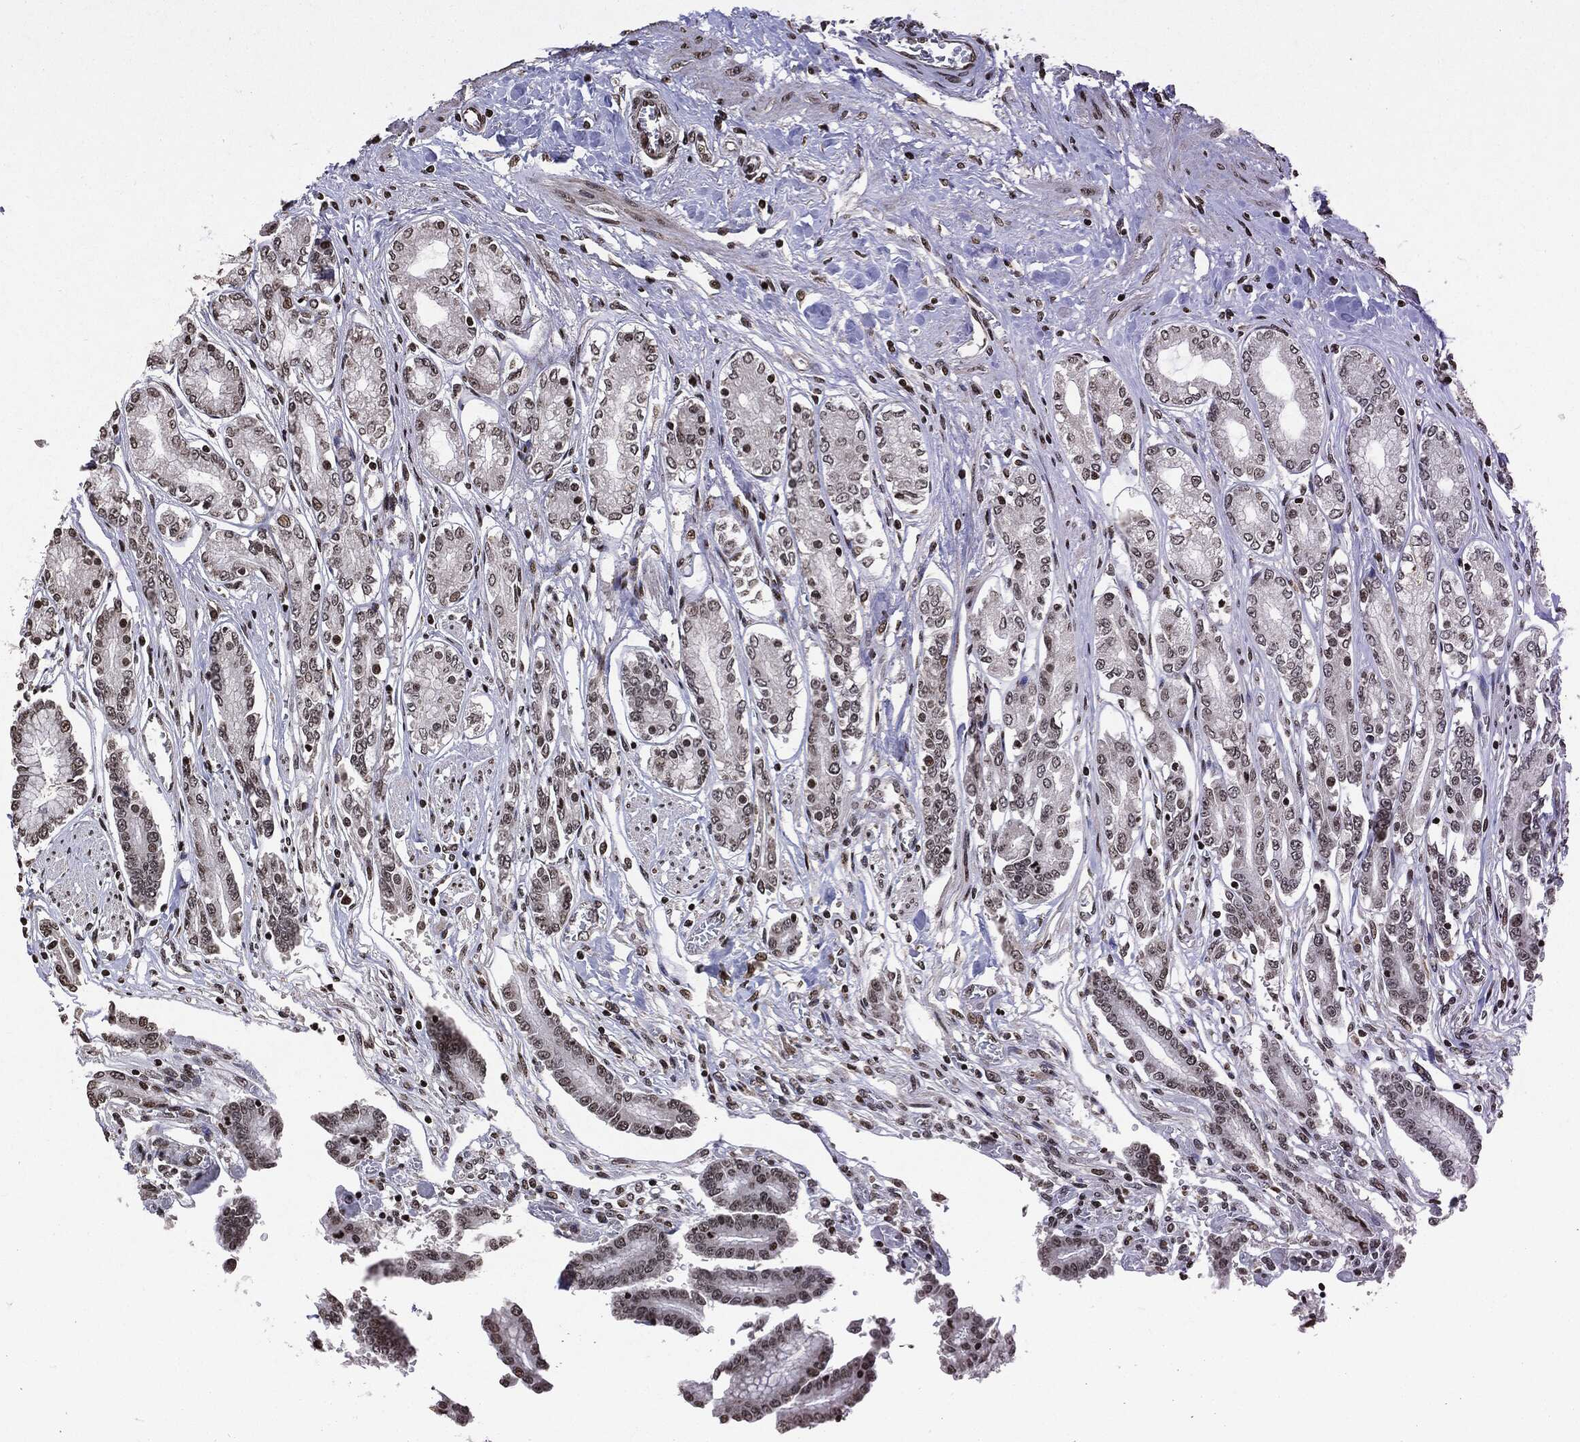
{"staining": {"intensity": "strong", "quantity": "<25%", "location": "nuclear"}, "tissue": "stomach", "cell_type": "Glandular cells", "image_type": "normal", "snomed": [{"axis": "morphology", "description": "Normal tissue, NOS"}, {"axis": "morphology", "description": "Adenocarcinoma, NOS"}, {"axis": "morphology", "description": "Adenocarcinoma, High grade"}, {"axis": "topography", "description": "Stomach, upper"}, {"axis": "topography", "description": "Stomach"}], "caption": "High-magnification brightfield microscopy of normal stomach stained with DAB (brown) and counterstained with hematoxylin (blue). glandular cells exhibit strong nuclear positivity is appreciated in about<25% of cells.", "gene": "JUN", "patient": {"sex": "female", "age": 65}}